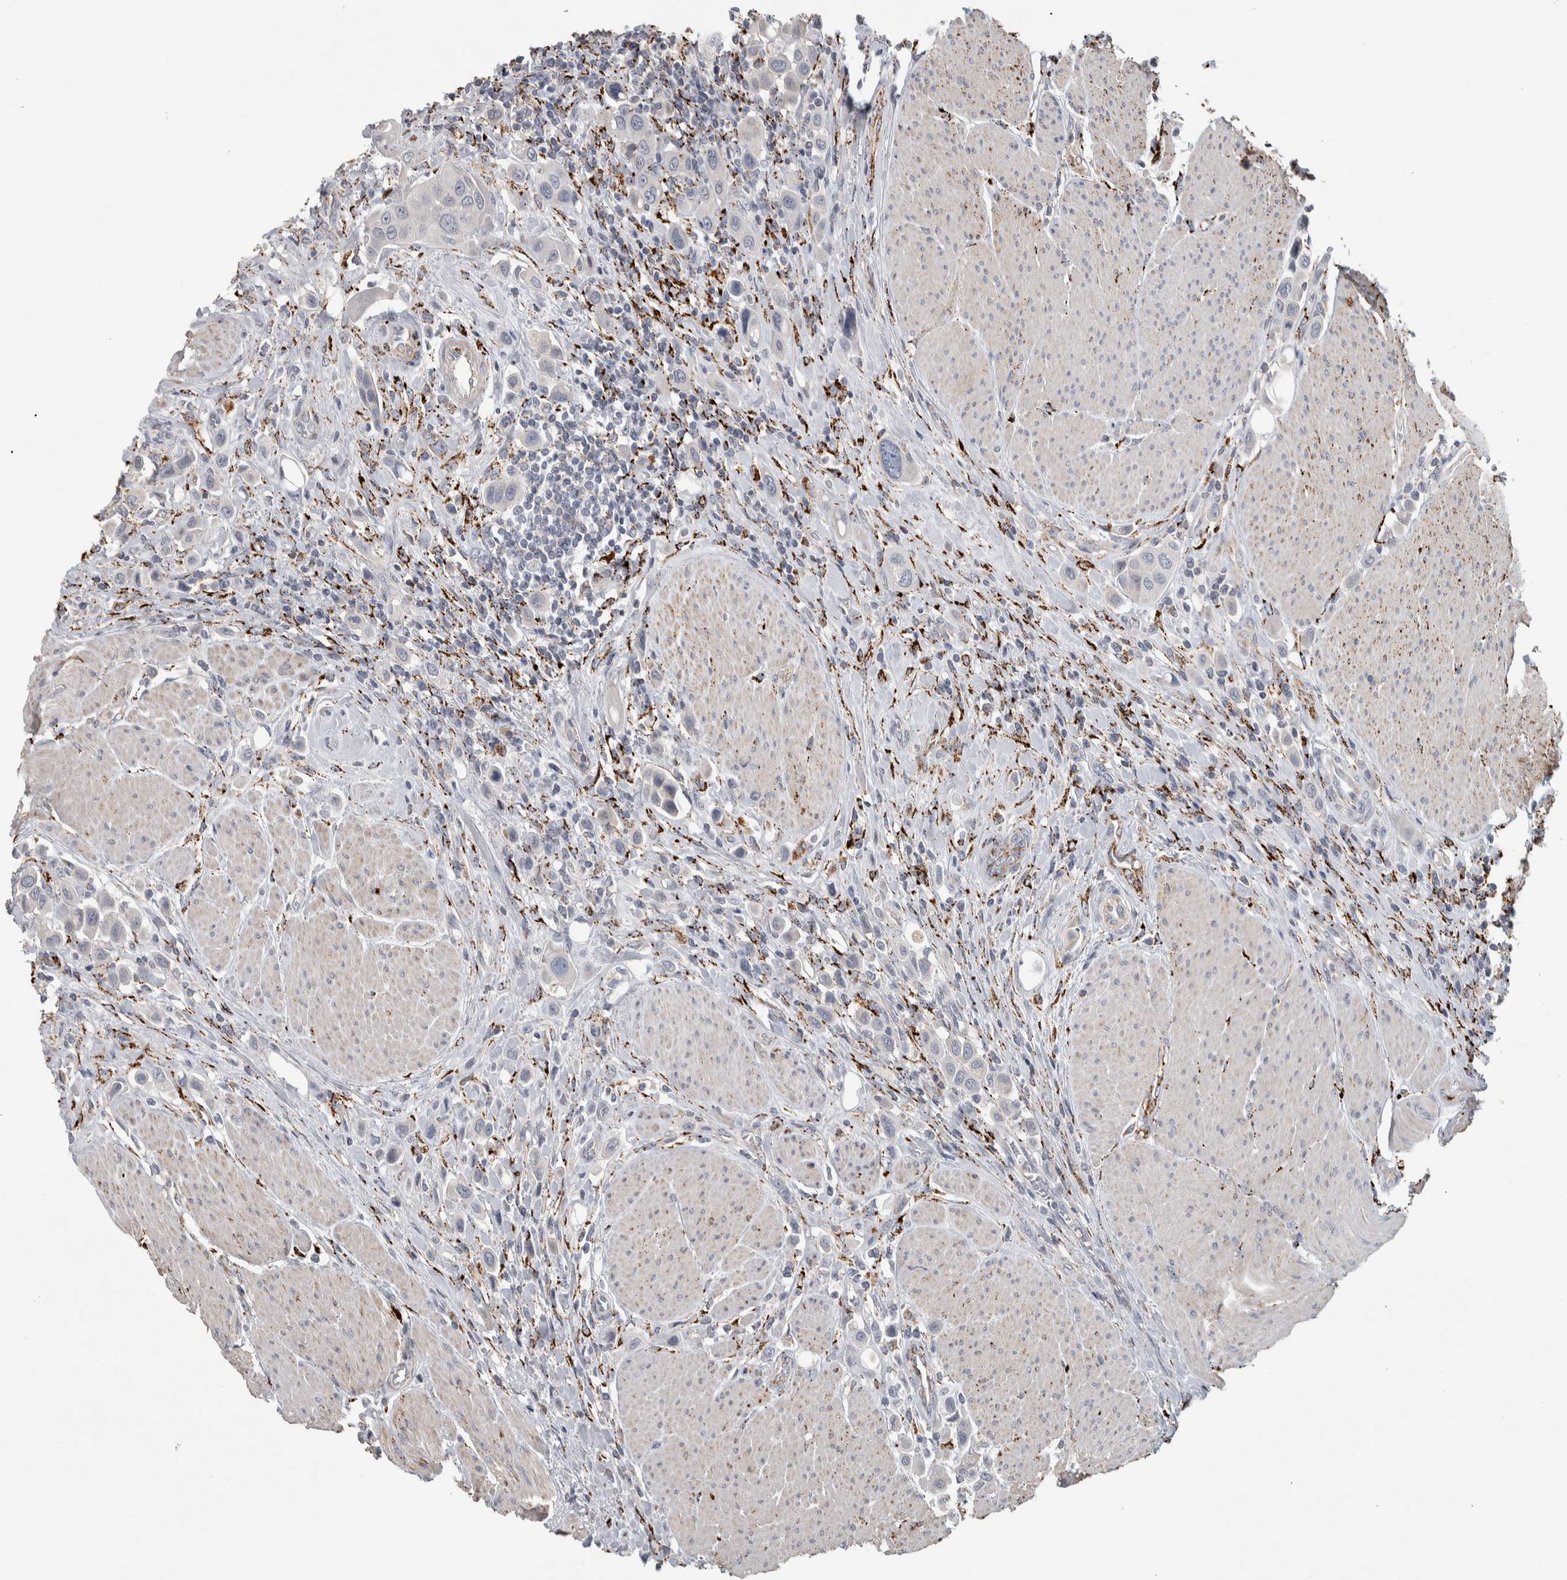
{"staining": {"intensity": "negative", "quantity": "none", "location": "none"}, "tissue": "urothelial cancer", "cell_type": "Tumor cells", "image_type": "cancer", "snomed": [{"axis": "morphology", "description": "Urothelial carcinoma, High grade"}, {"axis": "topography", "description": "Urinary bladder"}], "caption": "Immunohistochemistry (IHC) image of neoplastic tissue: human urothelial carcinoma (high-grade) stained with DAB (3,3'-diaminobenzidine) demonstrates no significant protein expression in tumor cells.", "gene": "FAM78A", "patient": {"sex": "male", "age": 50}}